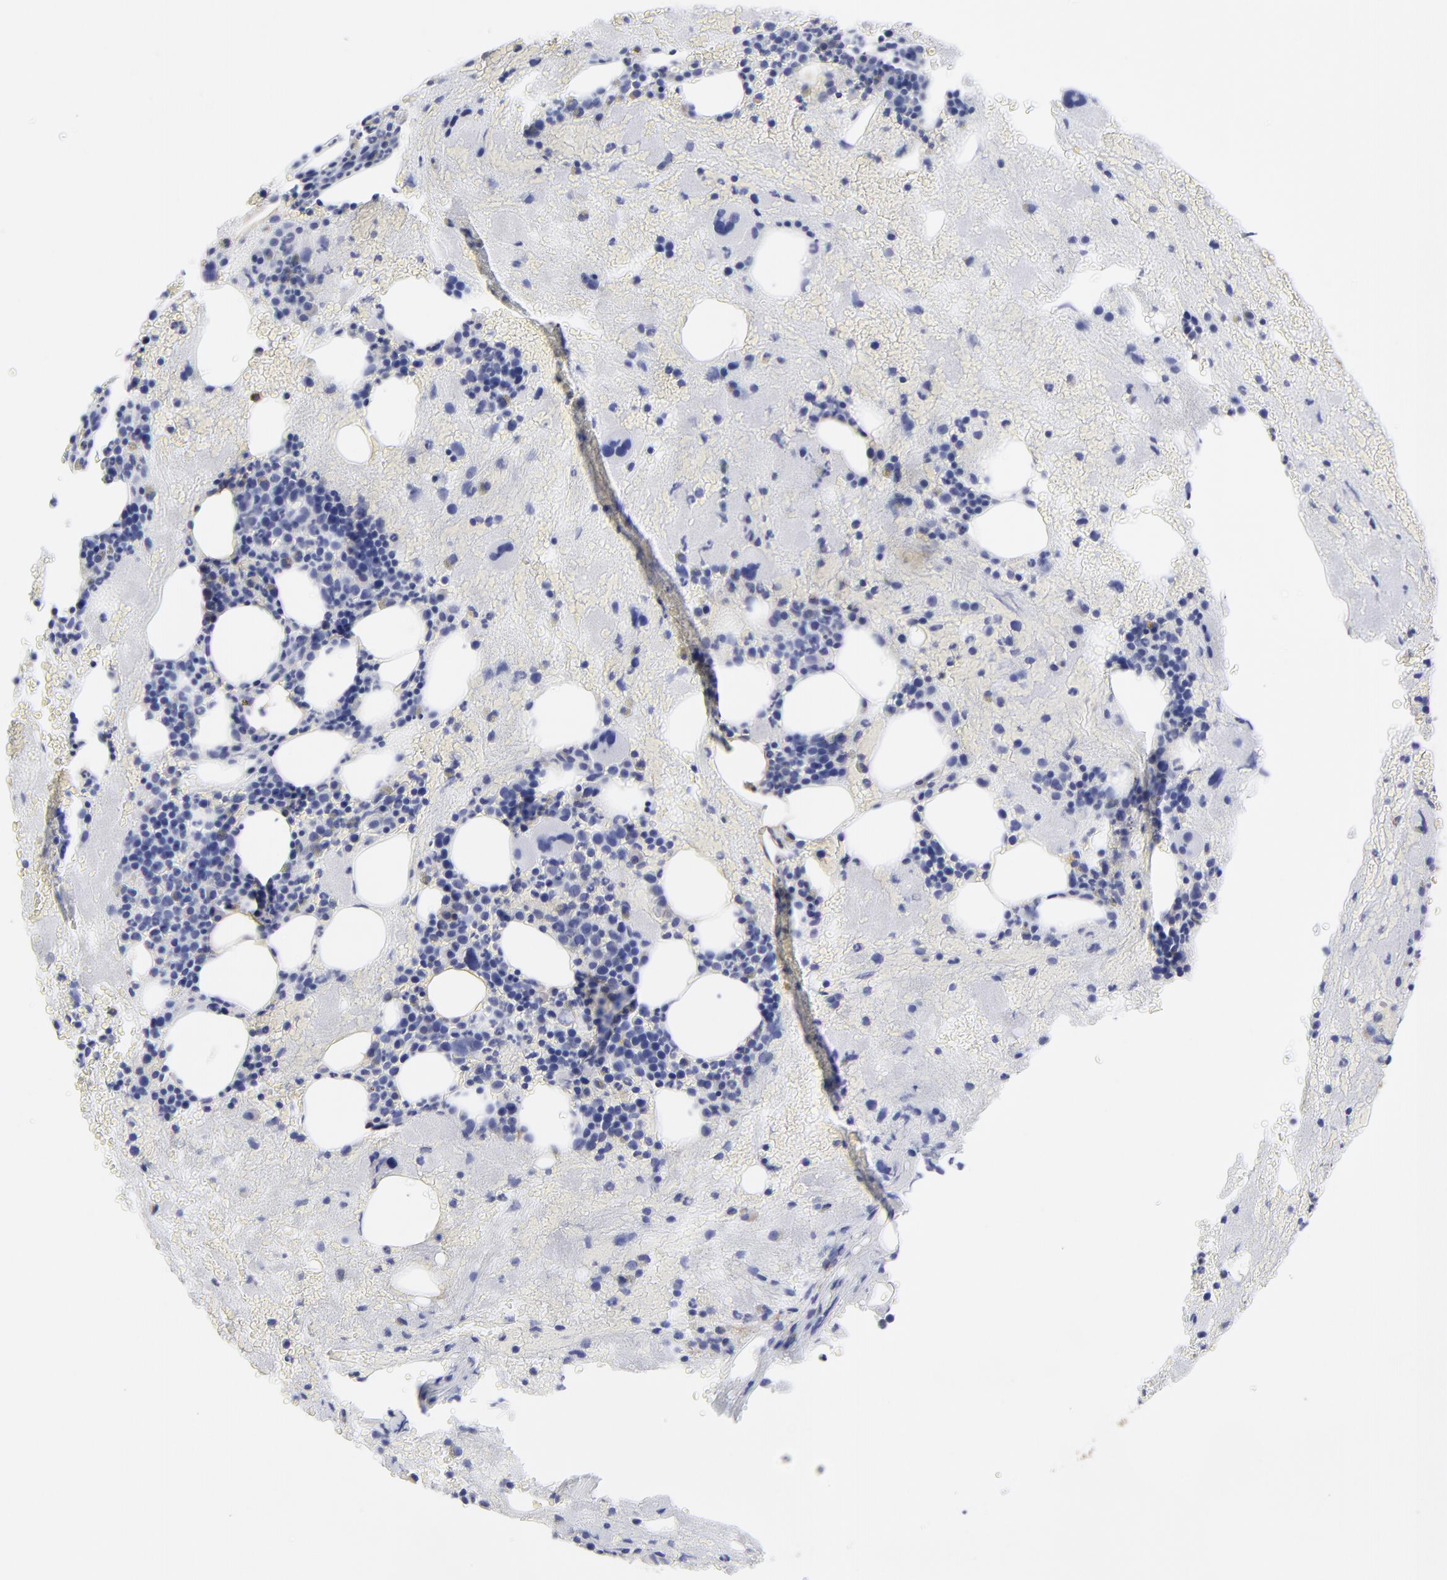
{"staining": {"intensity": "weak", "quantity": "<25%", "location": "cytoplasmic/membranous"}, "tissue": "bone marrow", "cell_type": "Hematopoietic cells", "image_type": "normal", "snomed": [{"axis": "morphology", "description": "Normal tissue, NOS"}, {"axis": "topography", "description": "Bone marrow"}], "caption": "IHC histopathology image of normal bone marrow: bone marrow stained with DAB (3,3'-diaminobenzidine) demonstrates no significant protein positivity in hematopoietic cells. Brightfield microscopy of IHC stained with DAB (3,3'-diaminobenzidine) (brown) and hematoxylin (blue), captured at high magnification.", "gene": "DUSP9", "patient": {"sex": "male", "age": 76}}